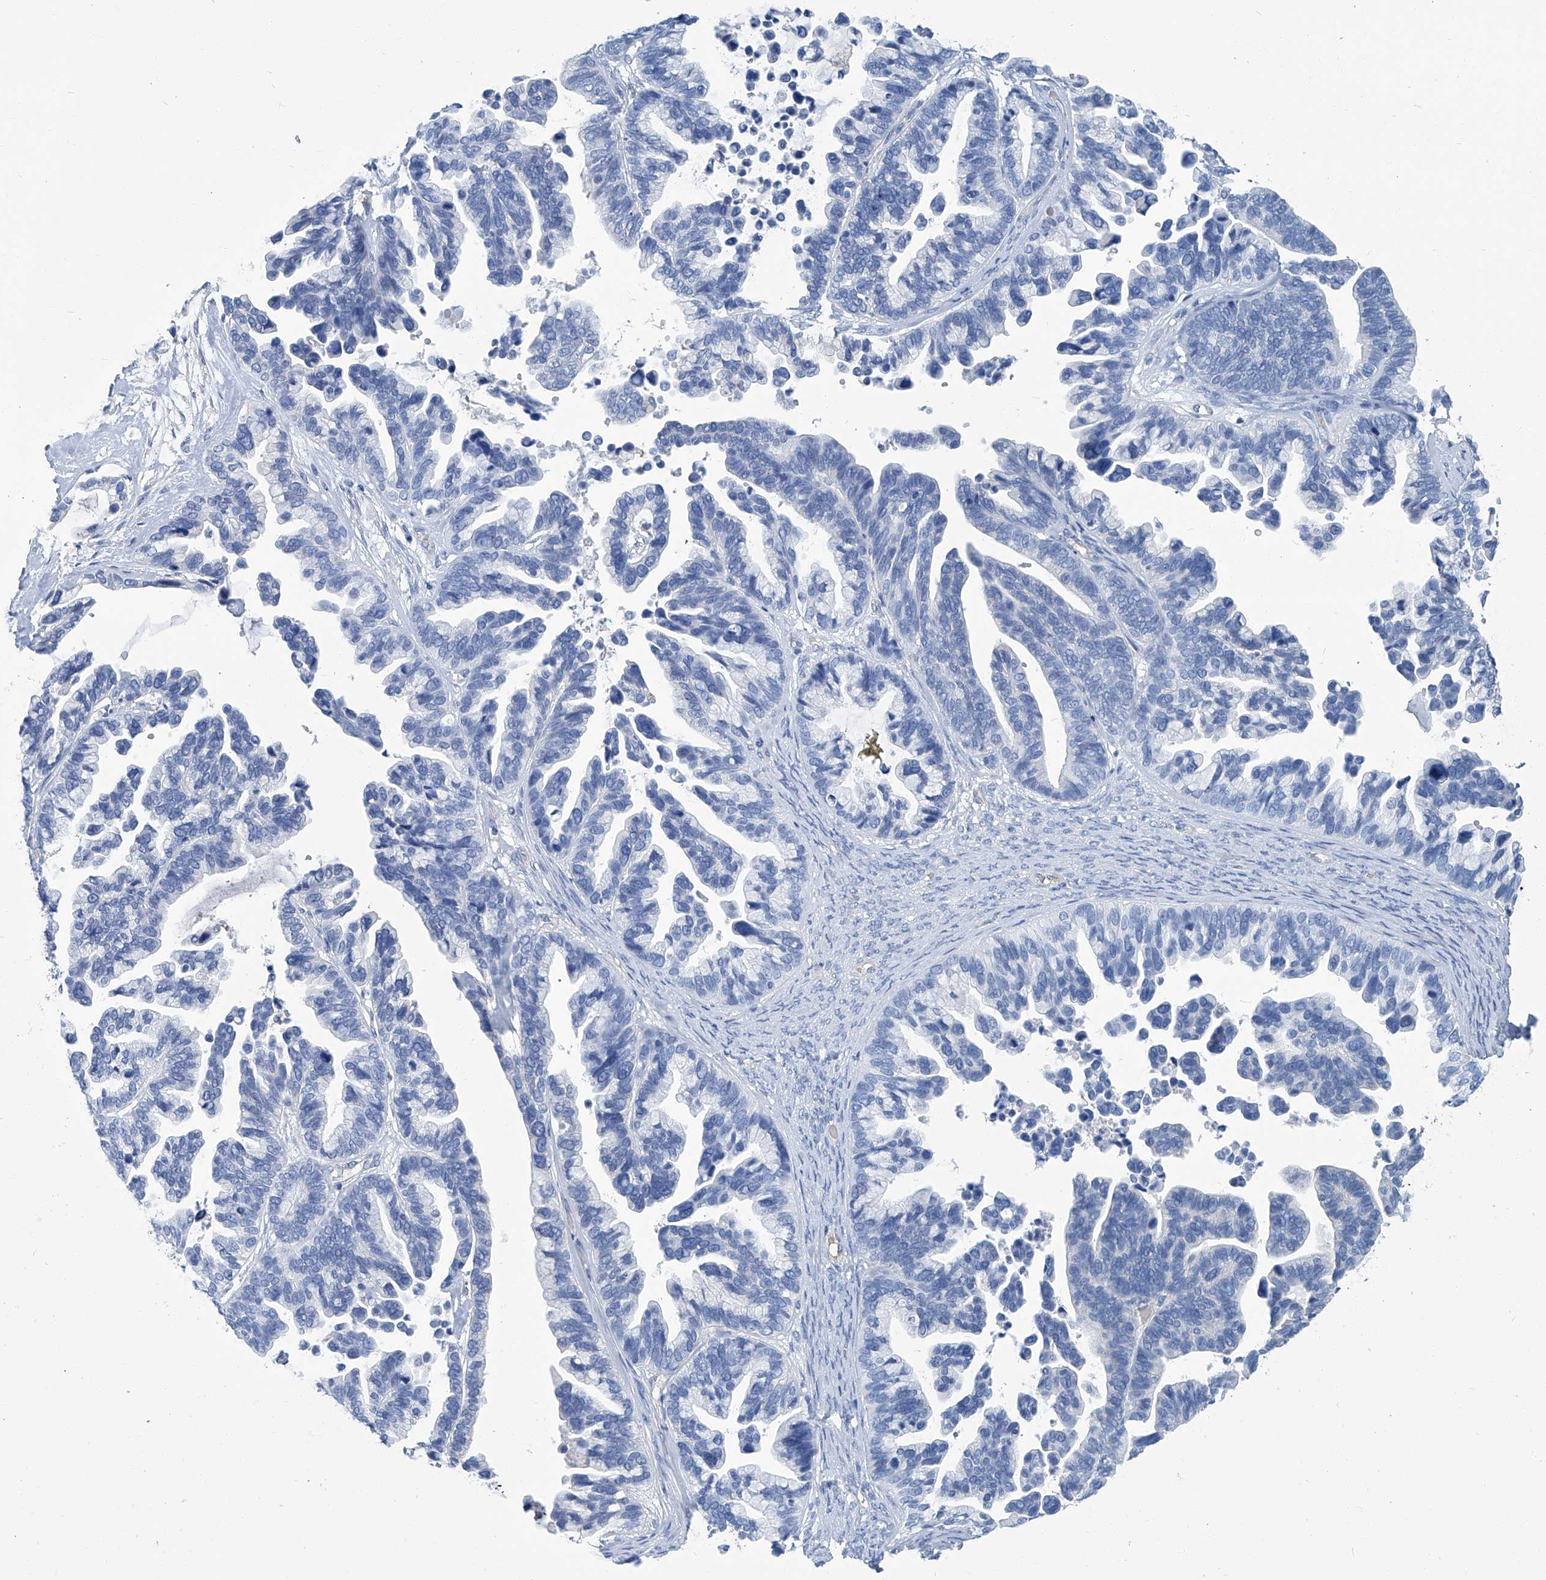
{"staining": {"intensity": "negative", "quantity": "none", "location": "none"}, "tissue": "ovarian cancer", "cell_type": "Tumor cells", "image_type": "cancer", "snomed": [{"axis": "morphology", "description": "Cystadenocarcinoma, serous, NOS"}, {"axis": "topography", "description": "Ovary"}], "caption": "Tumor cells show no significant staining in ovarian serous cystadenocarcinoma. (DAB IHC, high magnification).", "gene": "PFKL", "patient": {"sex": "female", "age": 56}}